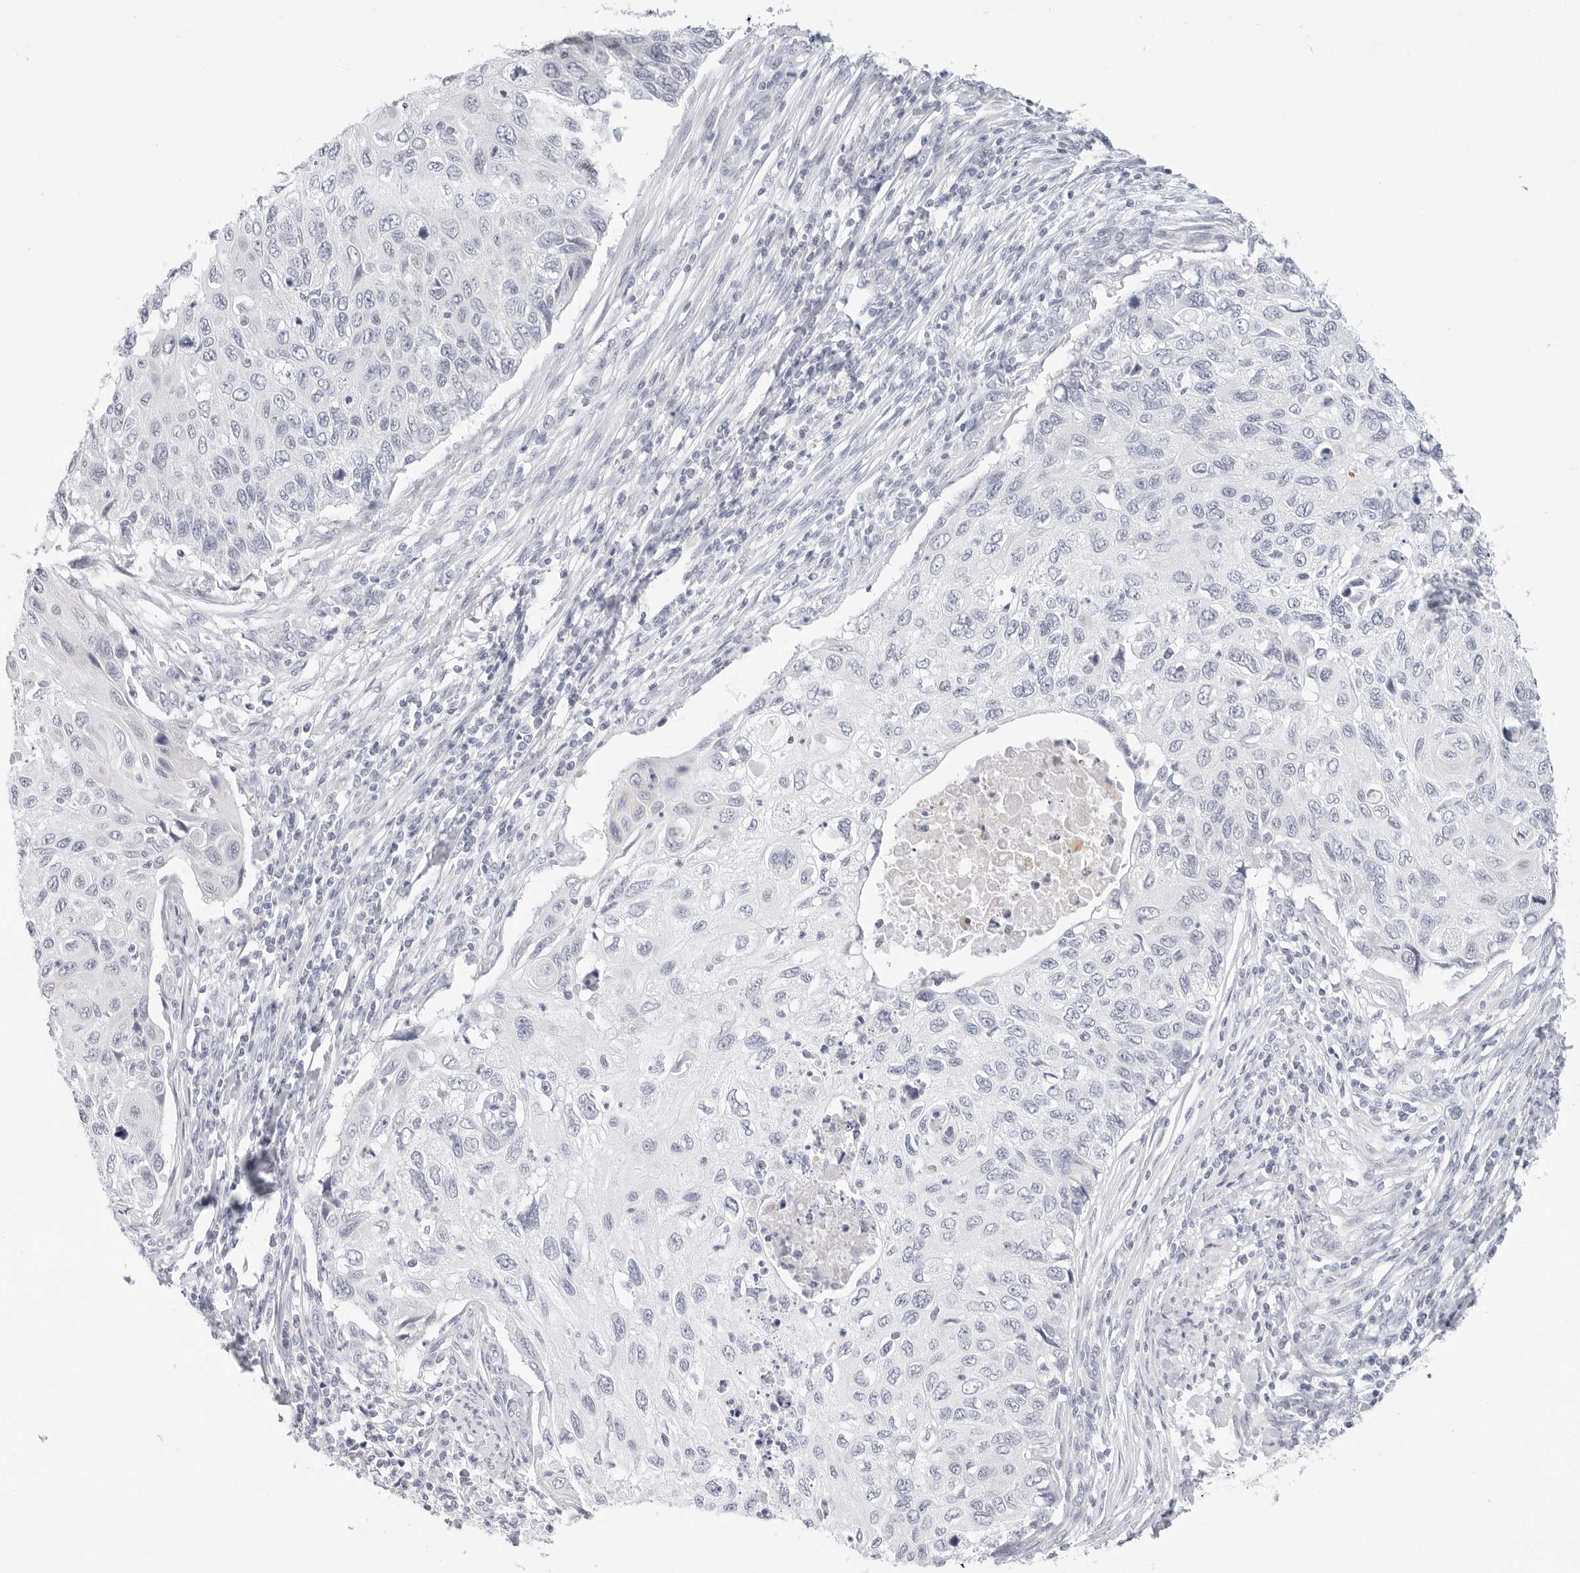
{"staining": {"intensity": "negative", "quantity": "none", "location": "none"}, "tissue": "cervical cancer", "cell_type": "Tumor cells", "image_type": "cancer", "snomed": [{"axis": "morphology", "description": "Squamous cell carcinoma, NOS"}, {"axis": "topography", "description": "Cervix"}], "caption": "An image of squamous cell carcinoma (cervical) stained for a protein reveals no brown staining in tumor cells. The staining was performed using DAB (3,3'-diaminobenzidine) to visualize the protein expression in brown, while the nuclei were stained in blue with hematoxylin (Magnification: 20x).", "gene": "HMGCS2", "patient": {"sex": "female", "age": 70}}